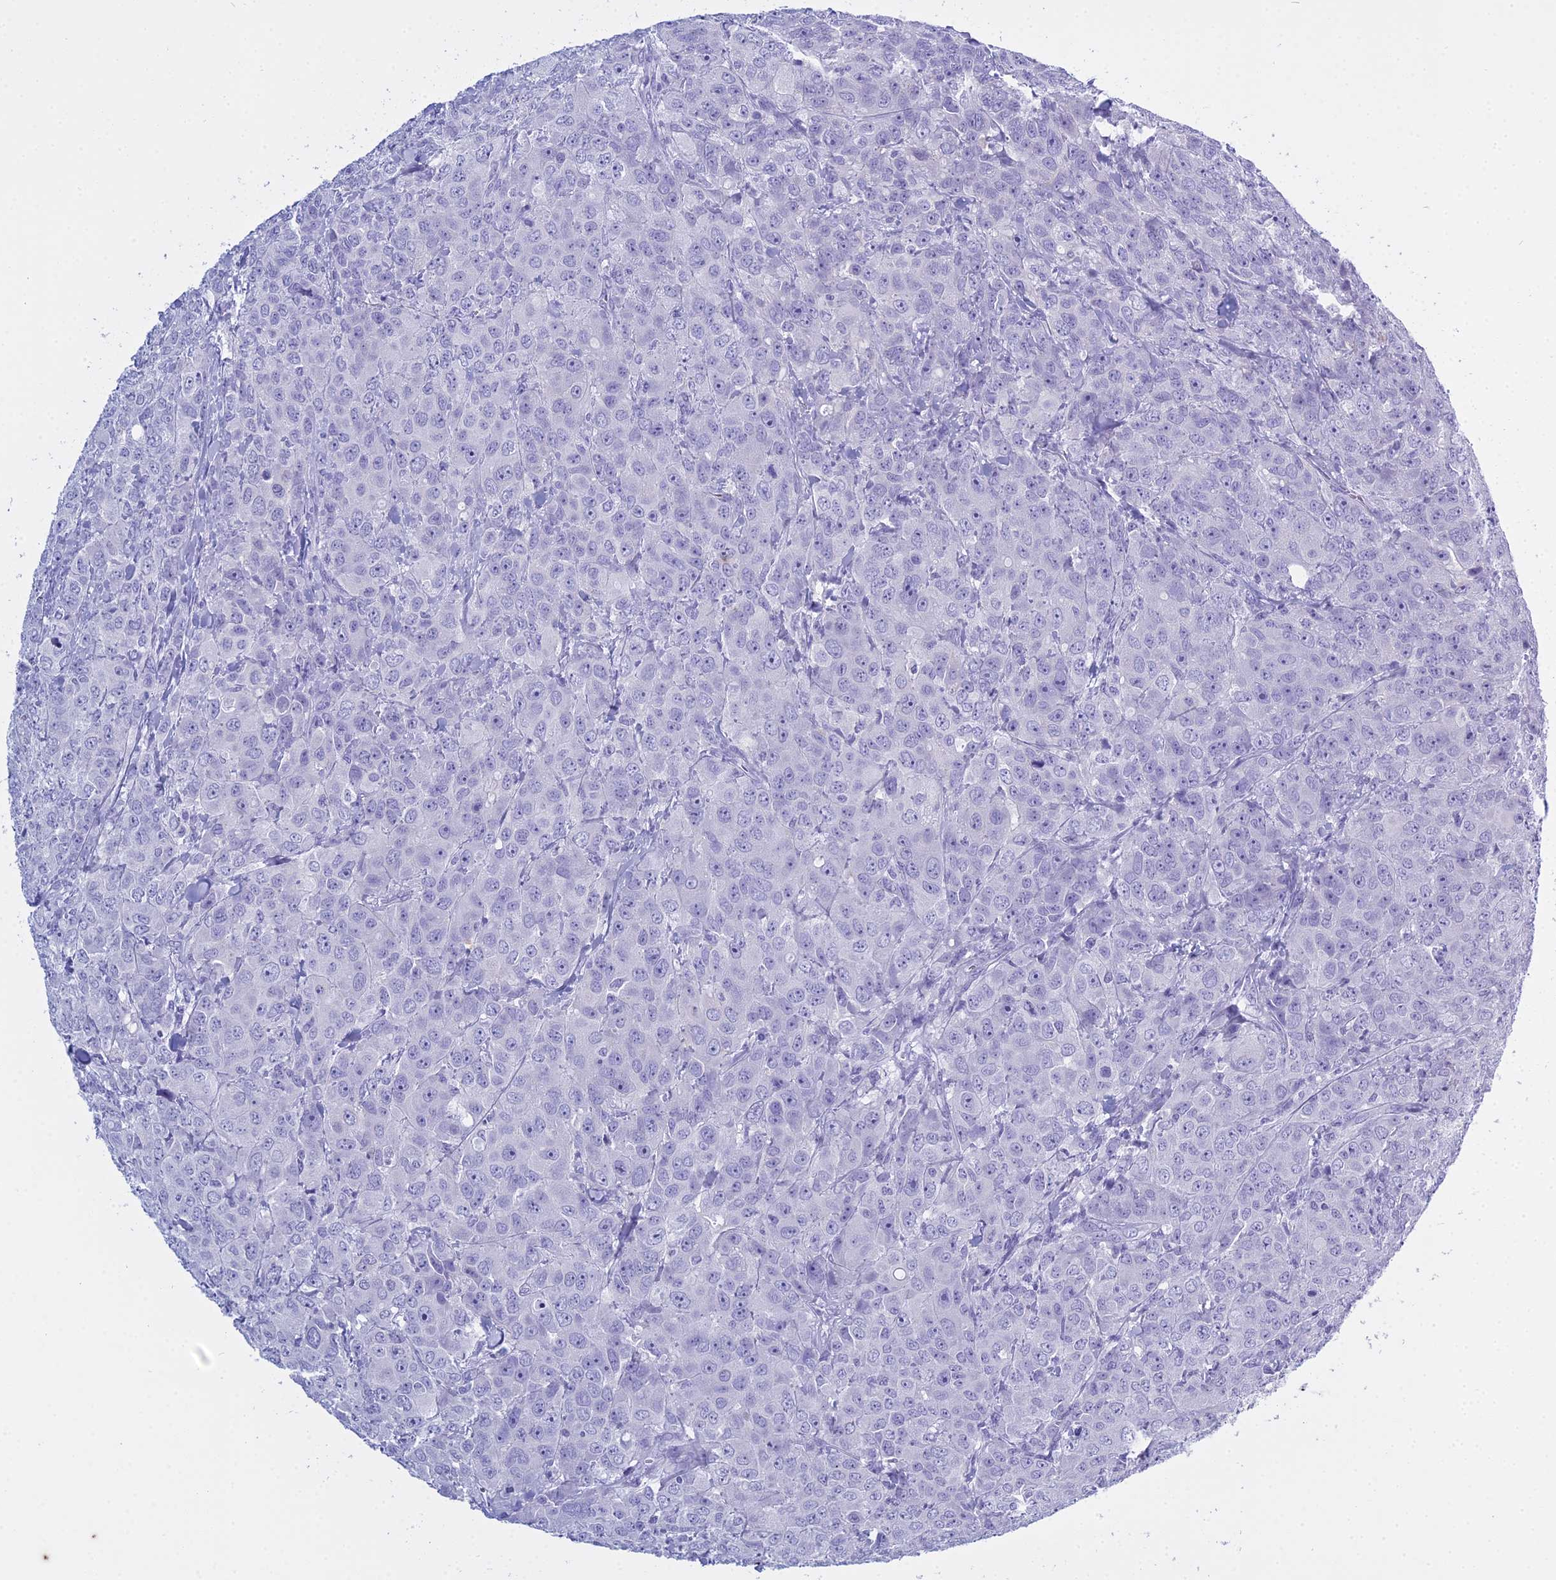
{"staining": {"intensity": "negative", "quantity": "none", "location": "none"}, "tissue": "breast cancer", "cell_type": "Tumor cells", "image_type": "cancer", "snomed": [{"axis": "morphology", "description": "Duct carcinoma"}, {"axis": "topography", "description": "Breast"}], "caption": "Tumor cells show no significant positivity in breast invasive ductal carcinoma. (DAB (3,3'-diaminobenzidine) immunohistochemistry visualized using brightfield microscopy, high magnification).", "gene": "HMGB4", "patient": {"sex": "female", "age": 43}}